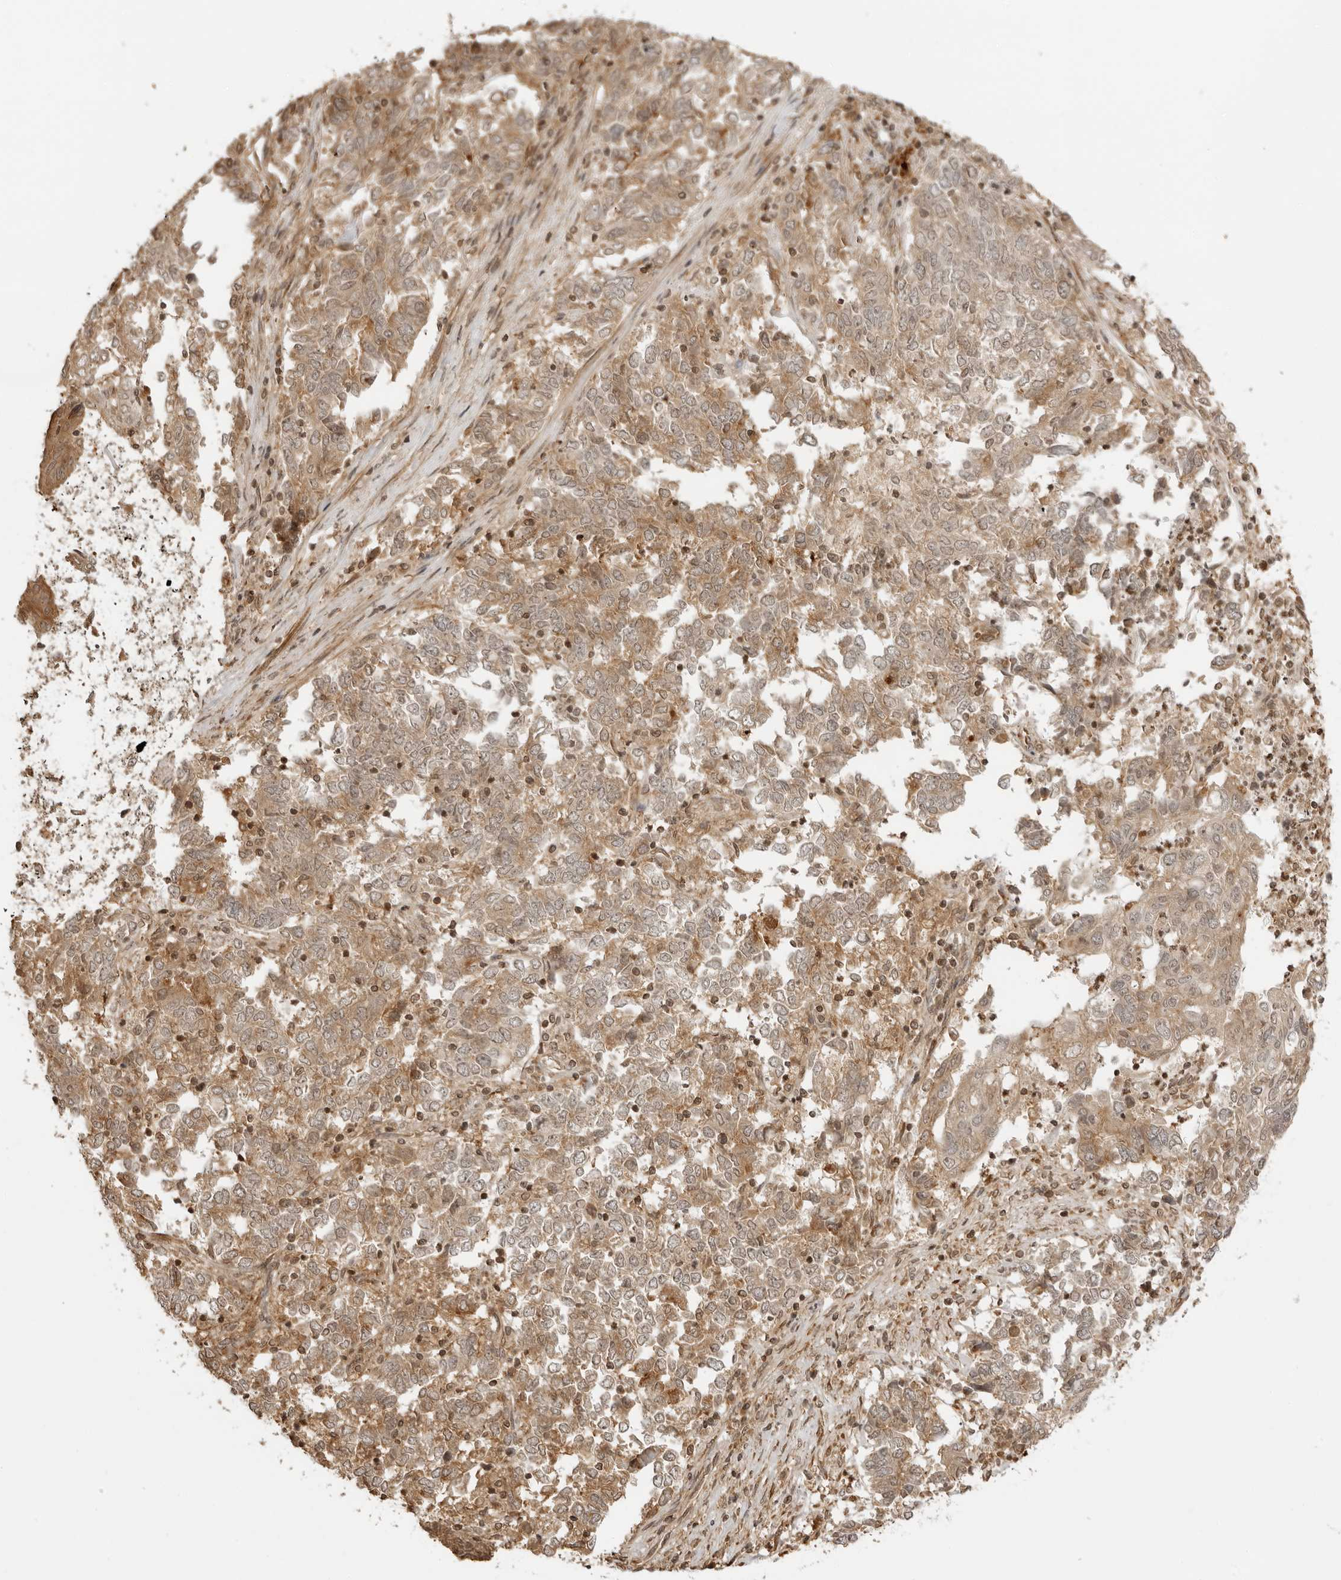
{"staining": {"intensity": "weak", "quantity": ">75%", "location": "cytoplasmic/membranous"}, "tissue": "endometrial cancer", "cell_type": "Tumor cells", "image_type": "cancer", "snomed": [{"axis": "morphology", "description": "Adenocarcinoma, NOS"}, {"axis": "topography", "description": "Endometrium"}], "caption": "A histopathology image of endometrial adenocarcinoma stained for a protein exhibits weak cytoplasmic/membranous brown staining in tumor cells.", "gene": "IKBKE", "patient": {"sex": "female", "age": 80}}